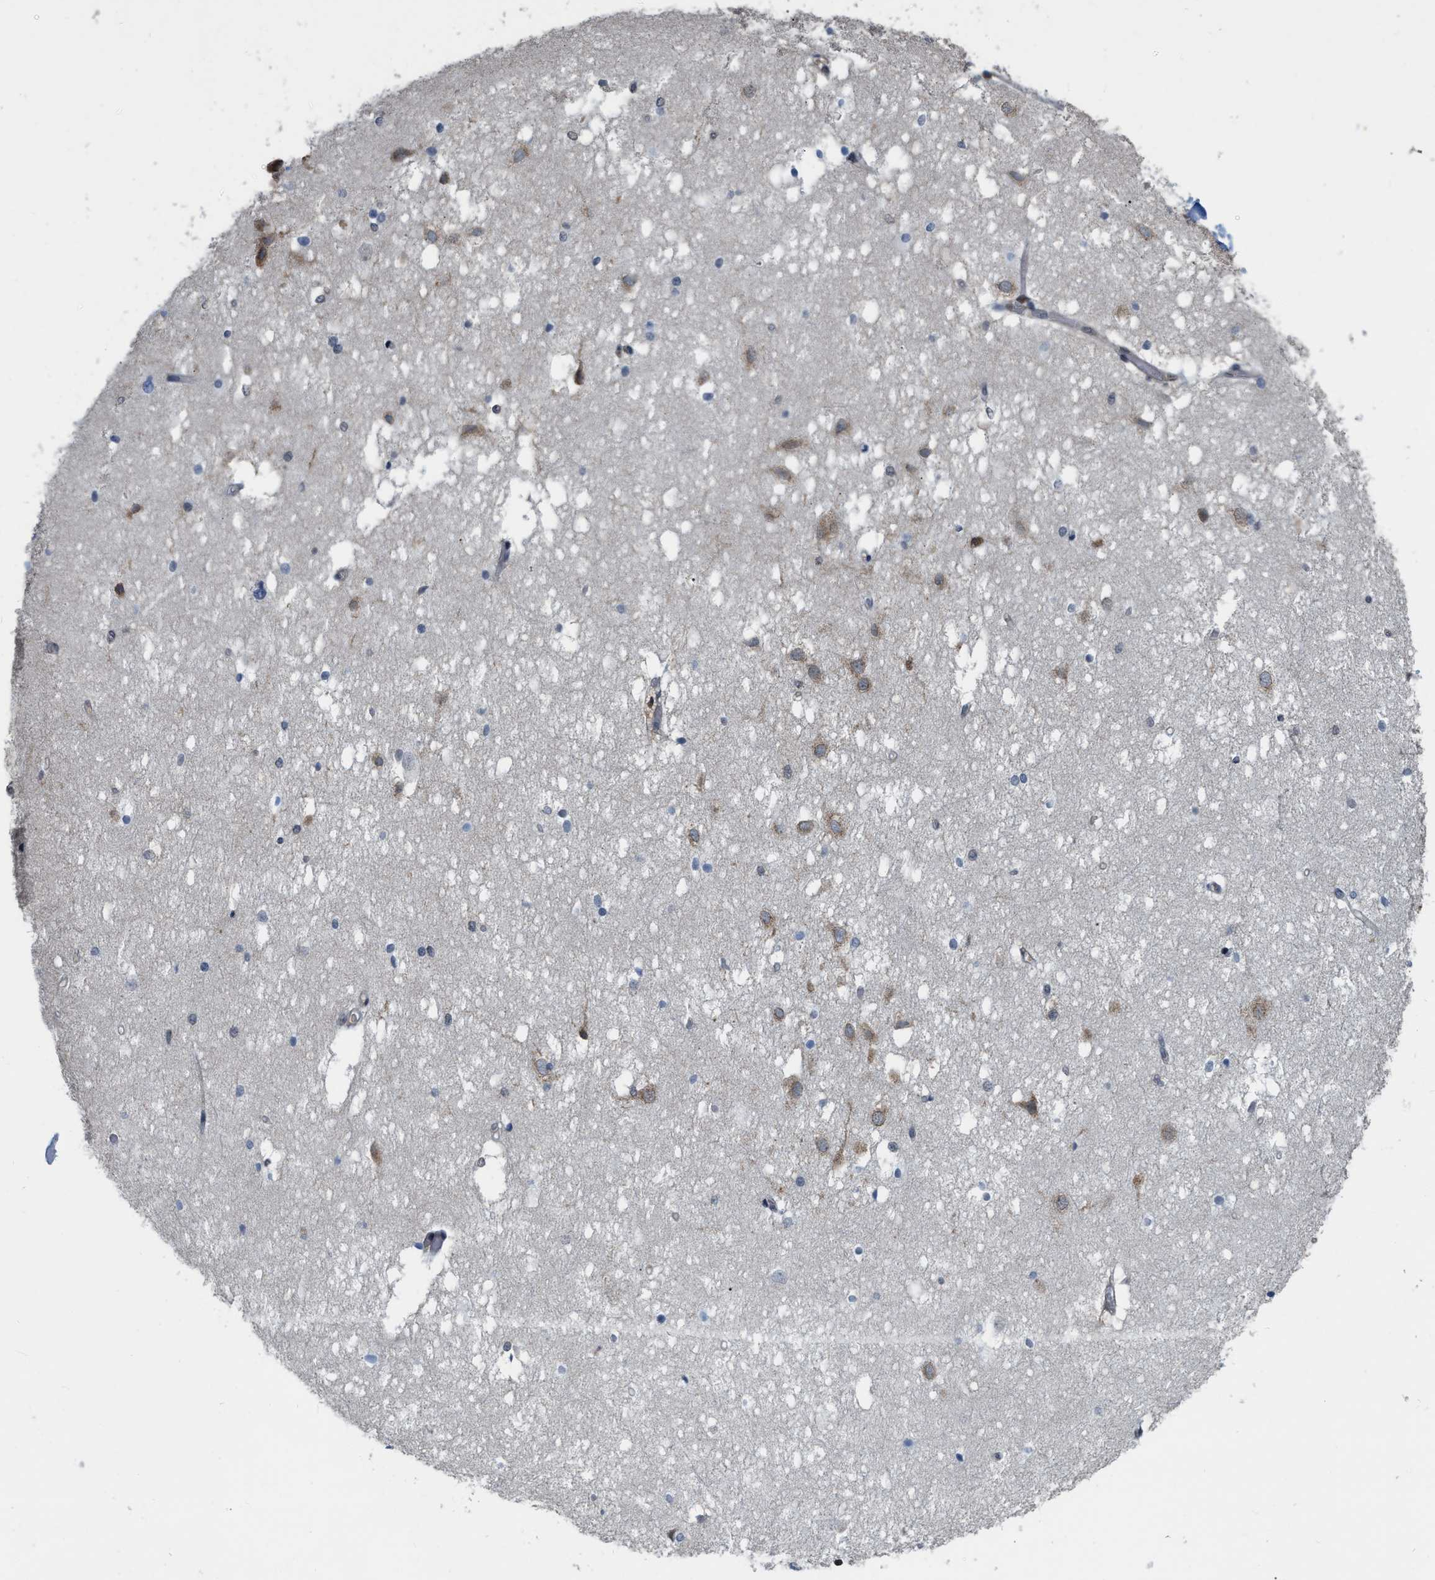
{"staining": {"intensity": "negative", "quantity": "none", "location": "none"}, "tissue": "hippocampus", "cell_type": "Glial cells", "image_type": "normal", "snomed": [{"axis": "morphology", "description": "Normal tissue, NOS"}, {"axis": "topography", "description": "Hippocampus"}], "caption": "The IHC image has no significant staining in glial cells of hippocampus.", "gene": "BAIAP2L1", "patient": {"sex": "female", "age": 19}}